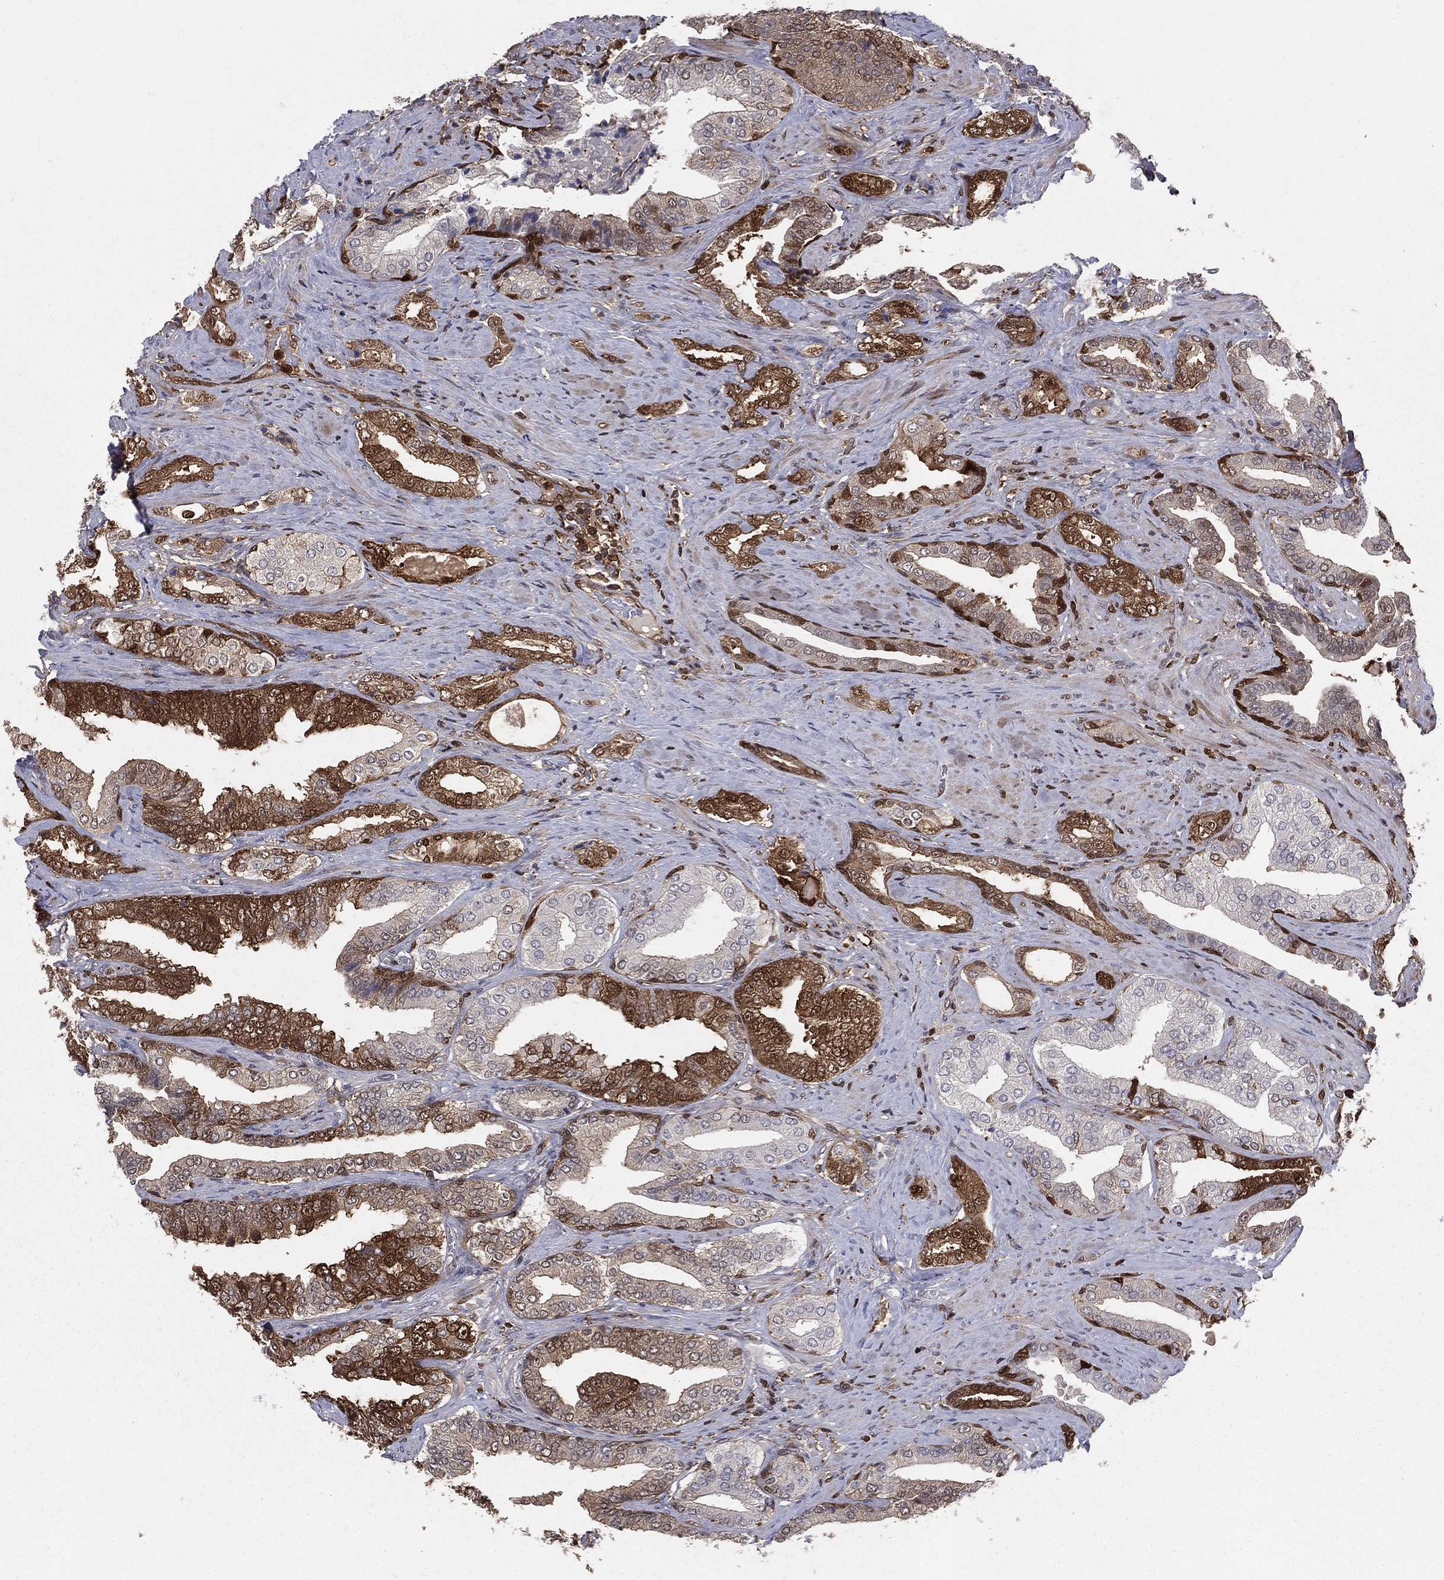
{"staining": {"intensity": "strong", "quantity": "25%-75%", "location": "cytoplasmic/membranous,nuclear"}, "tissue": "prostate cancer", "cell_type": "Tumor cells", "image_type": "cancer", "snomed": [{"axis": "morphology", "description": "Adenocarcinoma, Low grade"}, {"axis": "topography", "description": "Prostate and seminal vesicle, NOS"}], "caption": "About 25%-75% of tumor cells in human prostate cancer (low-grade adenocarcinoma) exhibit strong cytoplasmic/membranous and nuclear protein staining as visualized by brown immunohistochemical staining.", "gene": "ENO1", "patient": {"sex": "male", "age": 61}}